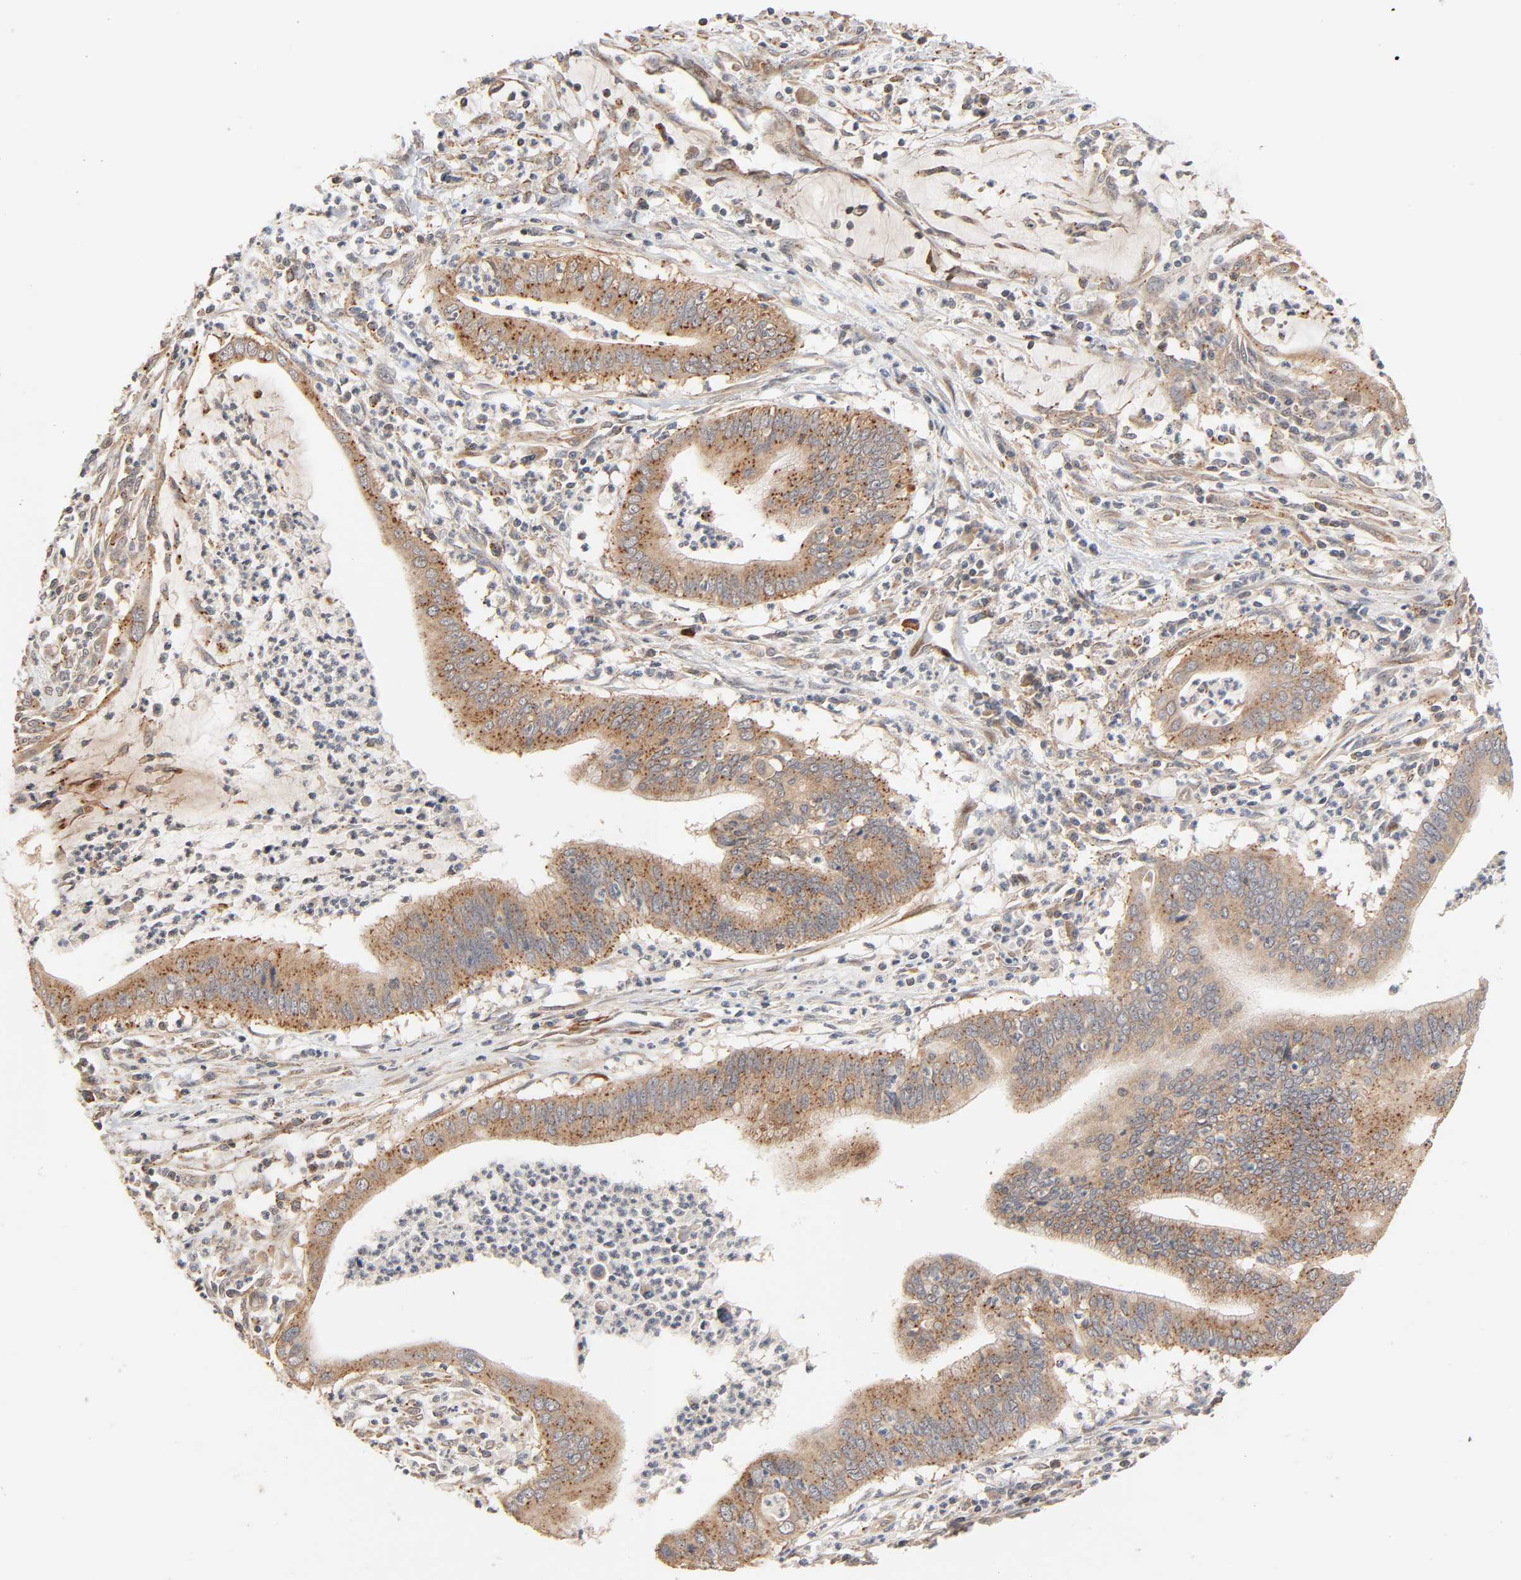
{"staining": {"intensity": "moderate", "quantity": ">75%", "location": "cytoplasmic/membranous"}, "tissue": "cervical cancer", "cell_type": "Tumor cells", "image_type": "cancer", "snomed": [{"axis": "morphology", "description": "Adenocarcinoma, NOS"}, {"axis": "topography", "description": "Cervix"}], "caption": "The photomicrograph demonstrates staining of cervical cancer (adenocarcinoma), revealing moderate cytoplasmic/membranous protein positivity (brown color) within tumor cells.", "gene": "NEMF", "patient": {"sex": "female", "age": 36}}